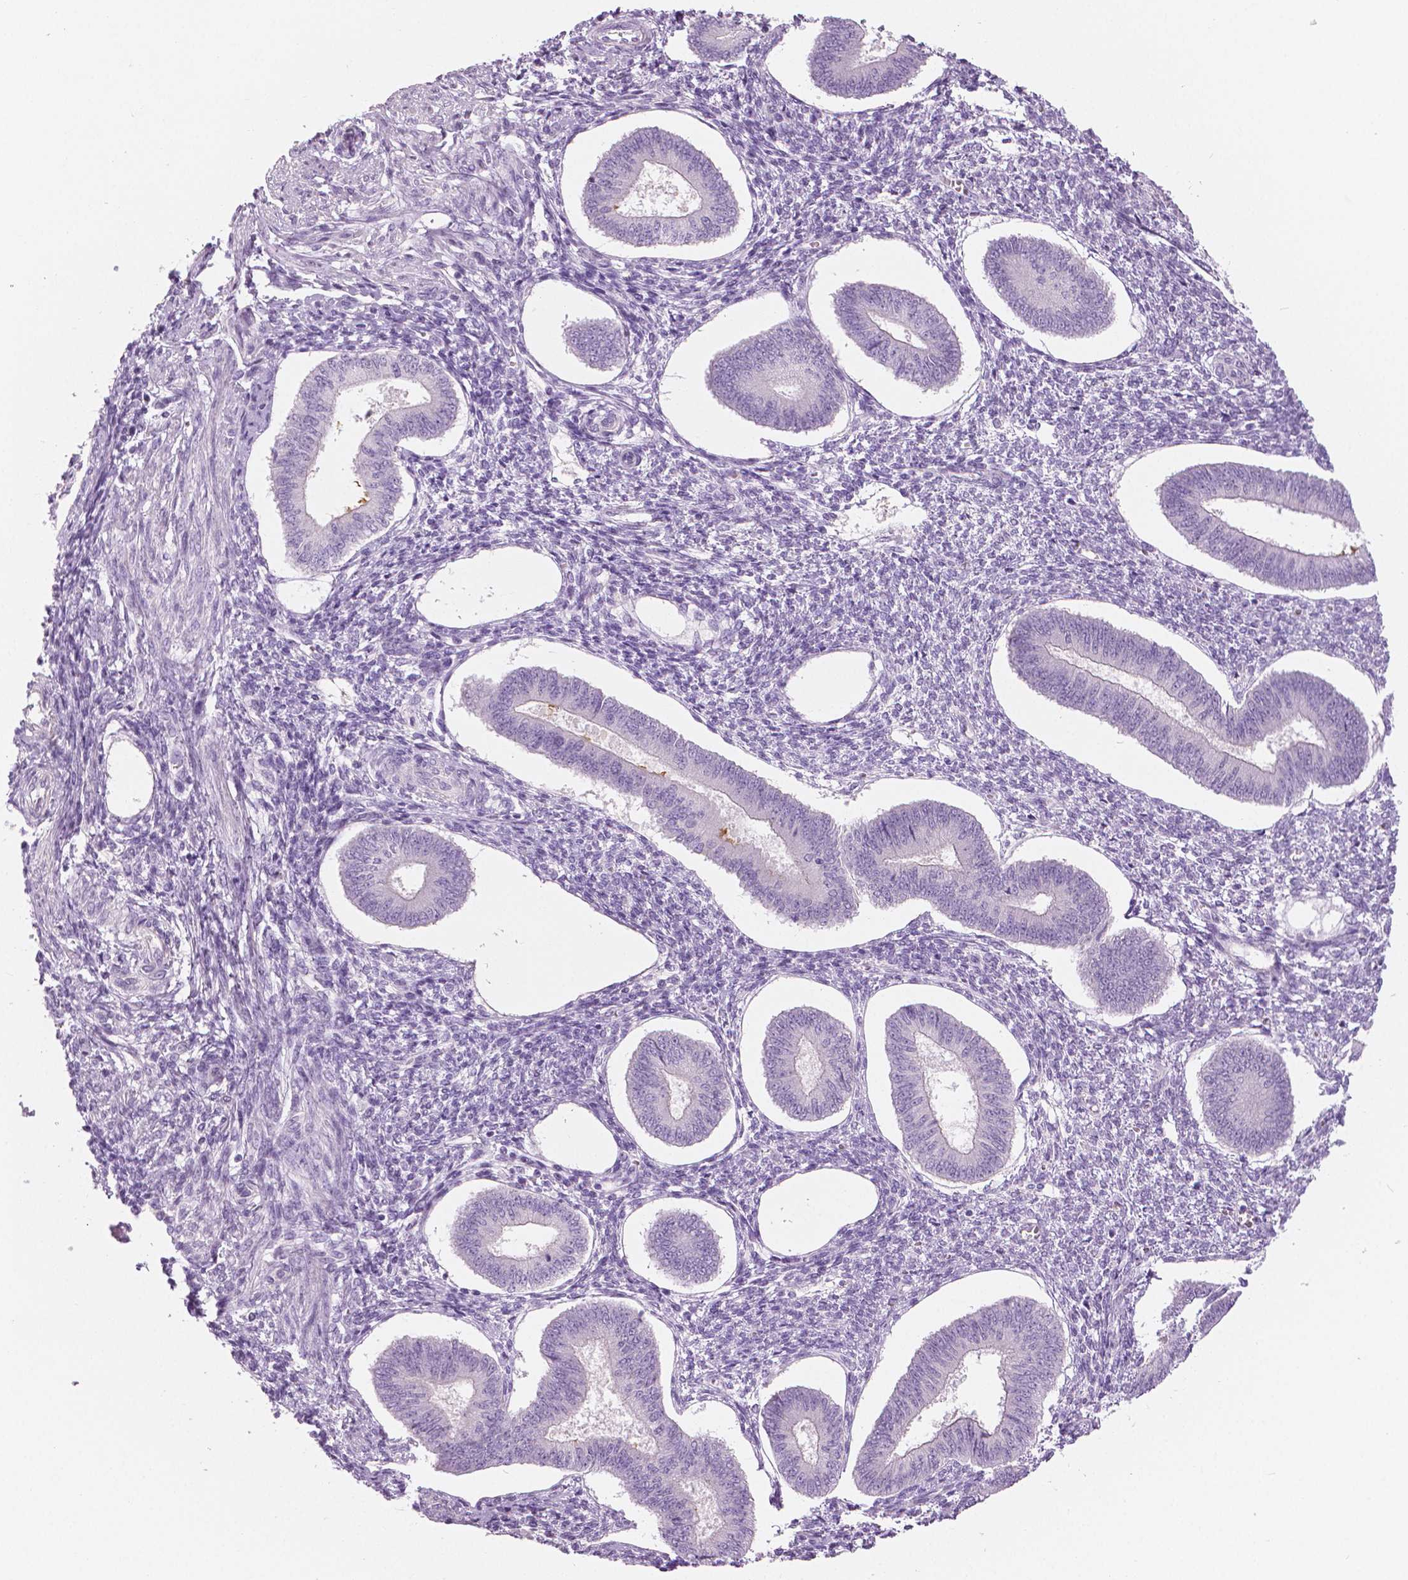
{"staining": {"intensity": "negative", "quantity": "none", "location": "none"}, "tissue": "endometrium", "cell_type": "Cells in endometrial stroma", "image_type": "normal", "snomed": [{"axis": "morphology", "description": "Normal tissue, NOS"}, {"axis": "topography", "description": "Endometrium"}], "caption": "Endometrium stained for a protein using immunohistochemistry demonstrates no expression cells in endometrial stroma.", "gene": "SLC24A1", "patient": {"sex": "female", "age": 42}}